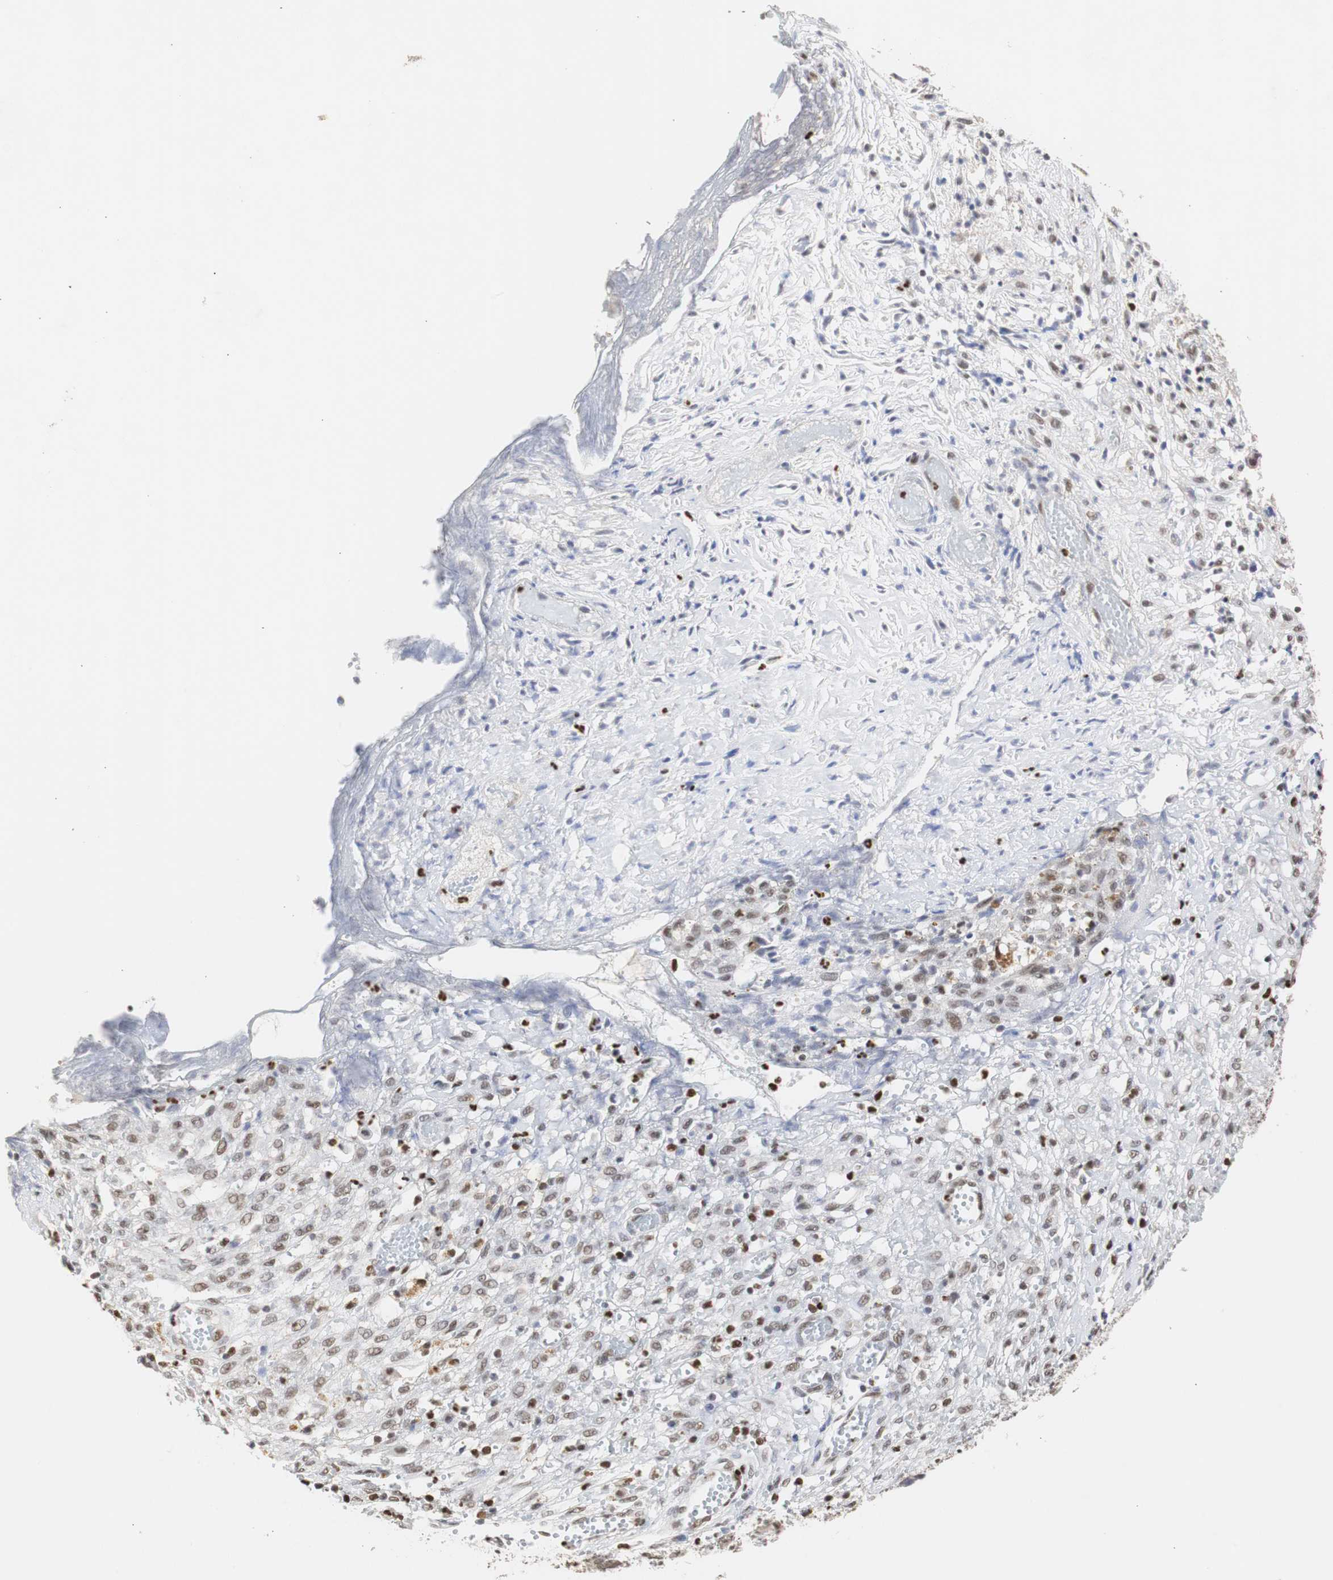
{"staining": {"intensity": "weak", "quantity": "25%-75%", "location": "nuclear"}, "tissue": "ovarian cancer", "cell_type": "Tumor cells", "image_type": "cancer", "snomed": [{"axis": "morphology", "description": "Carcinoma, endometroid"}, {"axis": "topography", "description": "Ovary"}], "caption": "Protein analysis of endometroid carcinoma (ovarian) tissue exhibits weak nuclear positivity in approximately 25%-75% of tumor cells.", "gene": "ZFC3H1", "patient": {"sex": "female", "age": 42}}